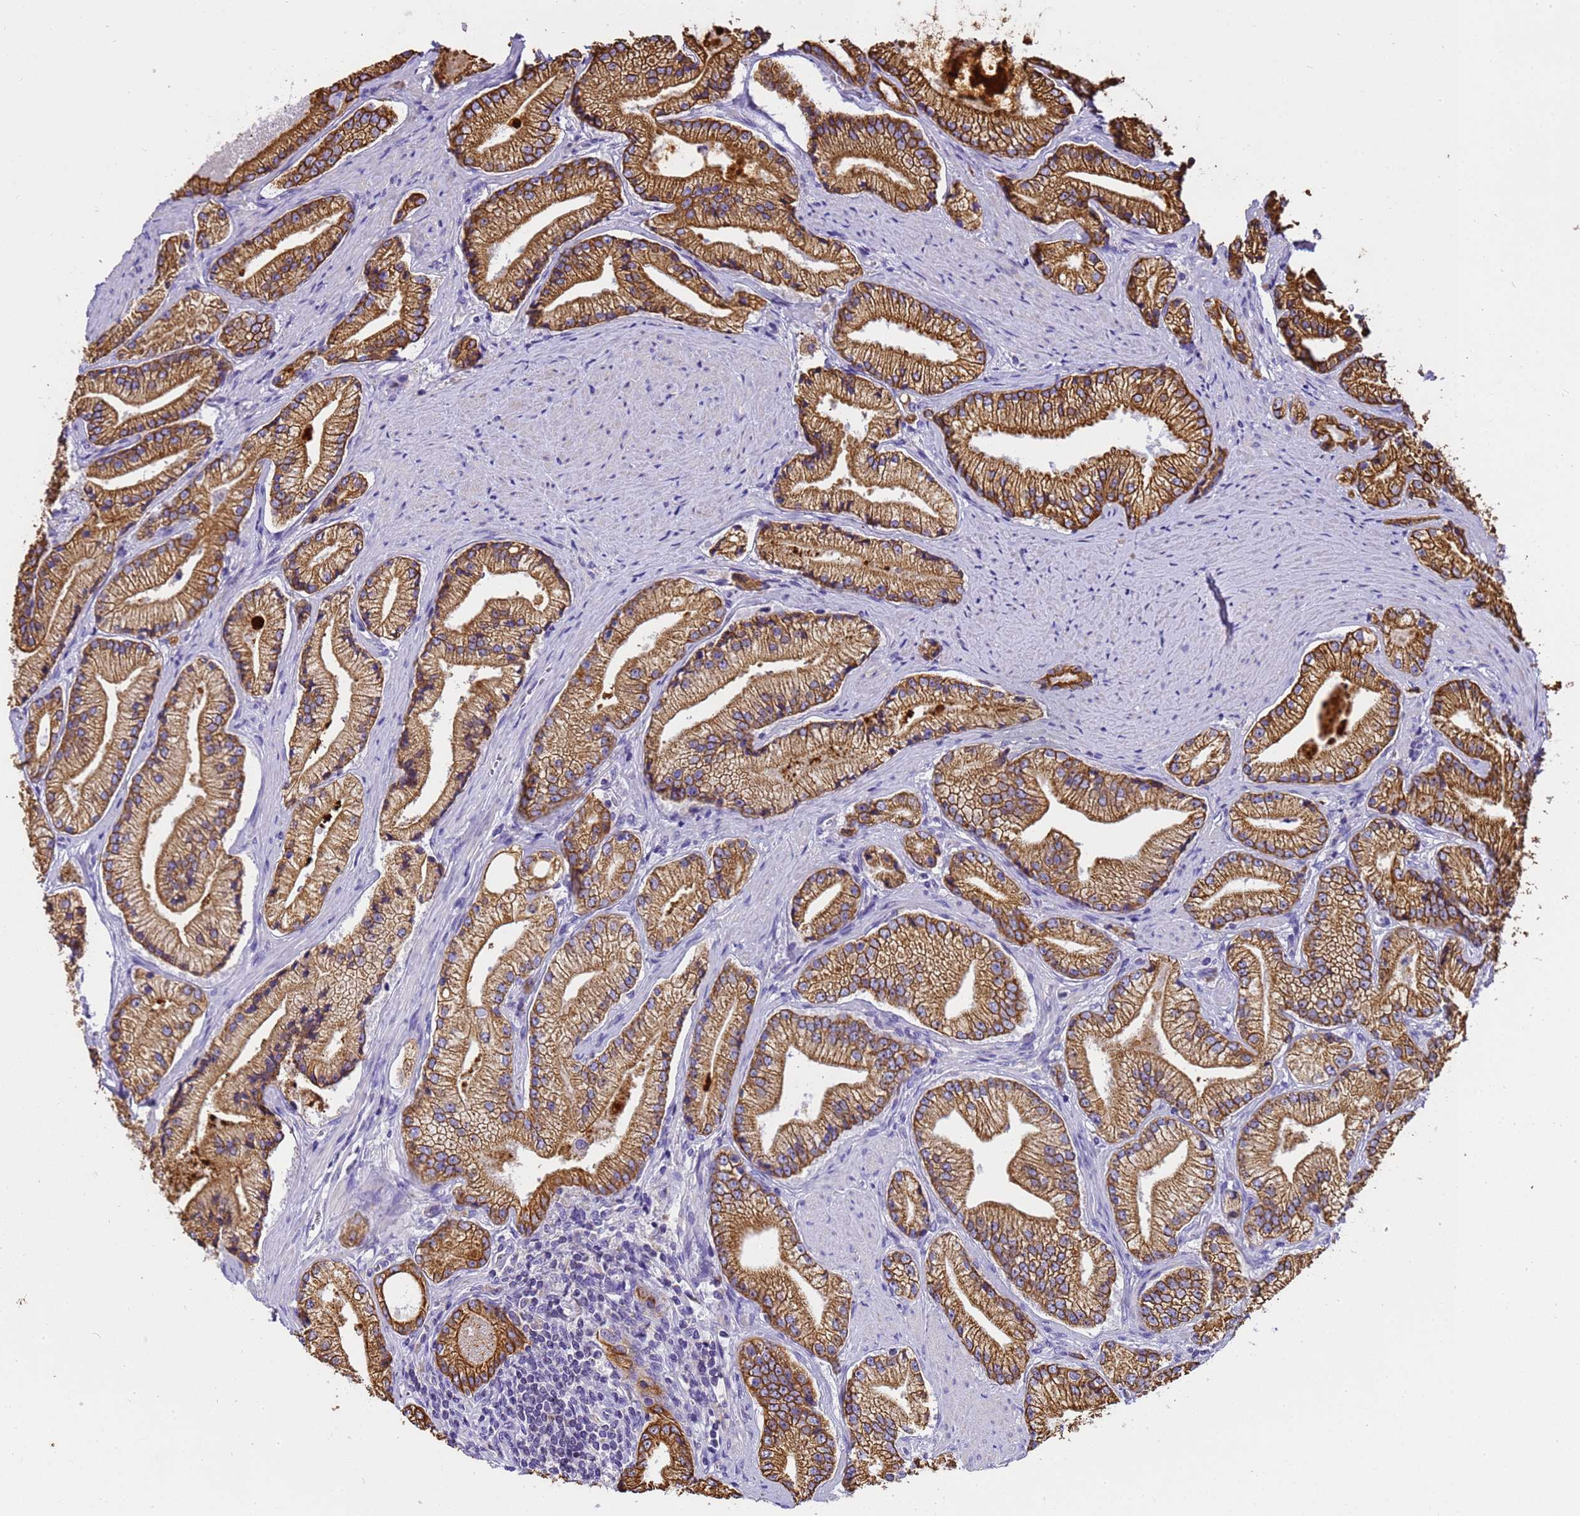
{"staining": {"intensity": "moderate", "quantity": ">75%", "location": "cytoplasmic/membranous"}, "tissue": "prostate cancer", "cell_type": "Tumor cells", "image_type": "cancer", "snomed": [{"axis": "morphology", "description": "Adenocarcinoma, High grade"}, {"axis": "topography", "description": "Prostate"}], "caption": "Adenocarcinoma (high-grade) (prostate) stained for a protein reveals moderate cytoplasmic/membranous positivity in tumor cells.", "gene": "PIEZO2", "patient": {"sex": "male", "age": 67}}